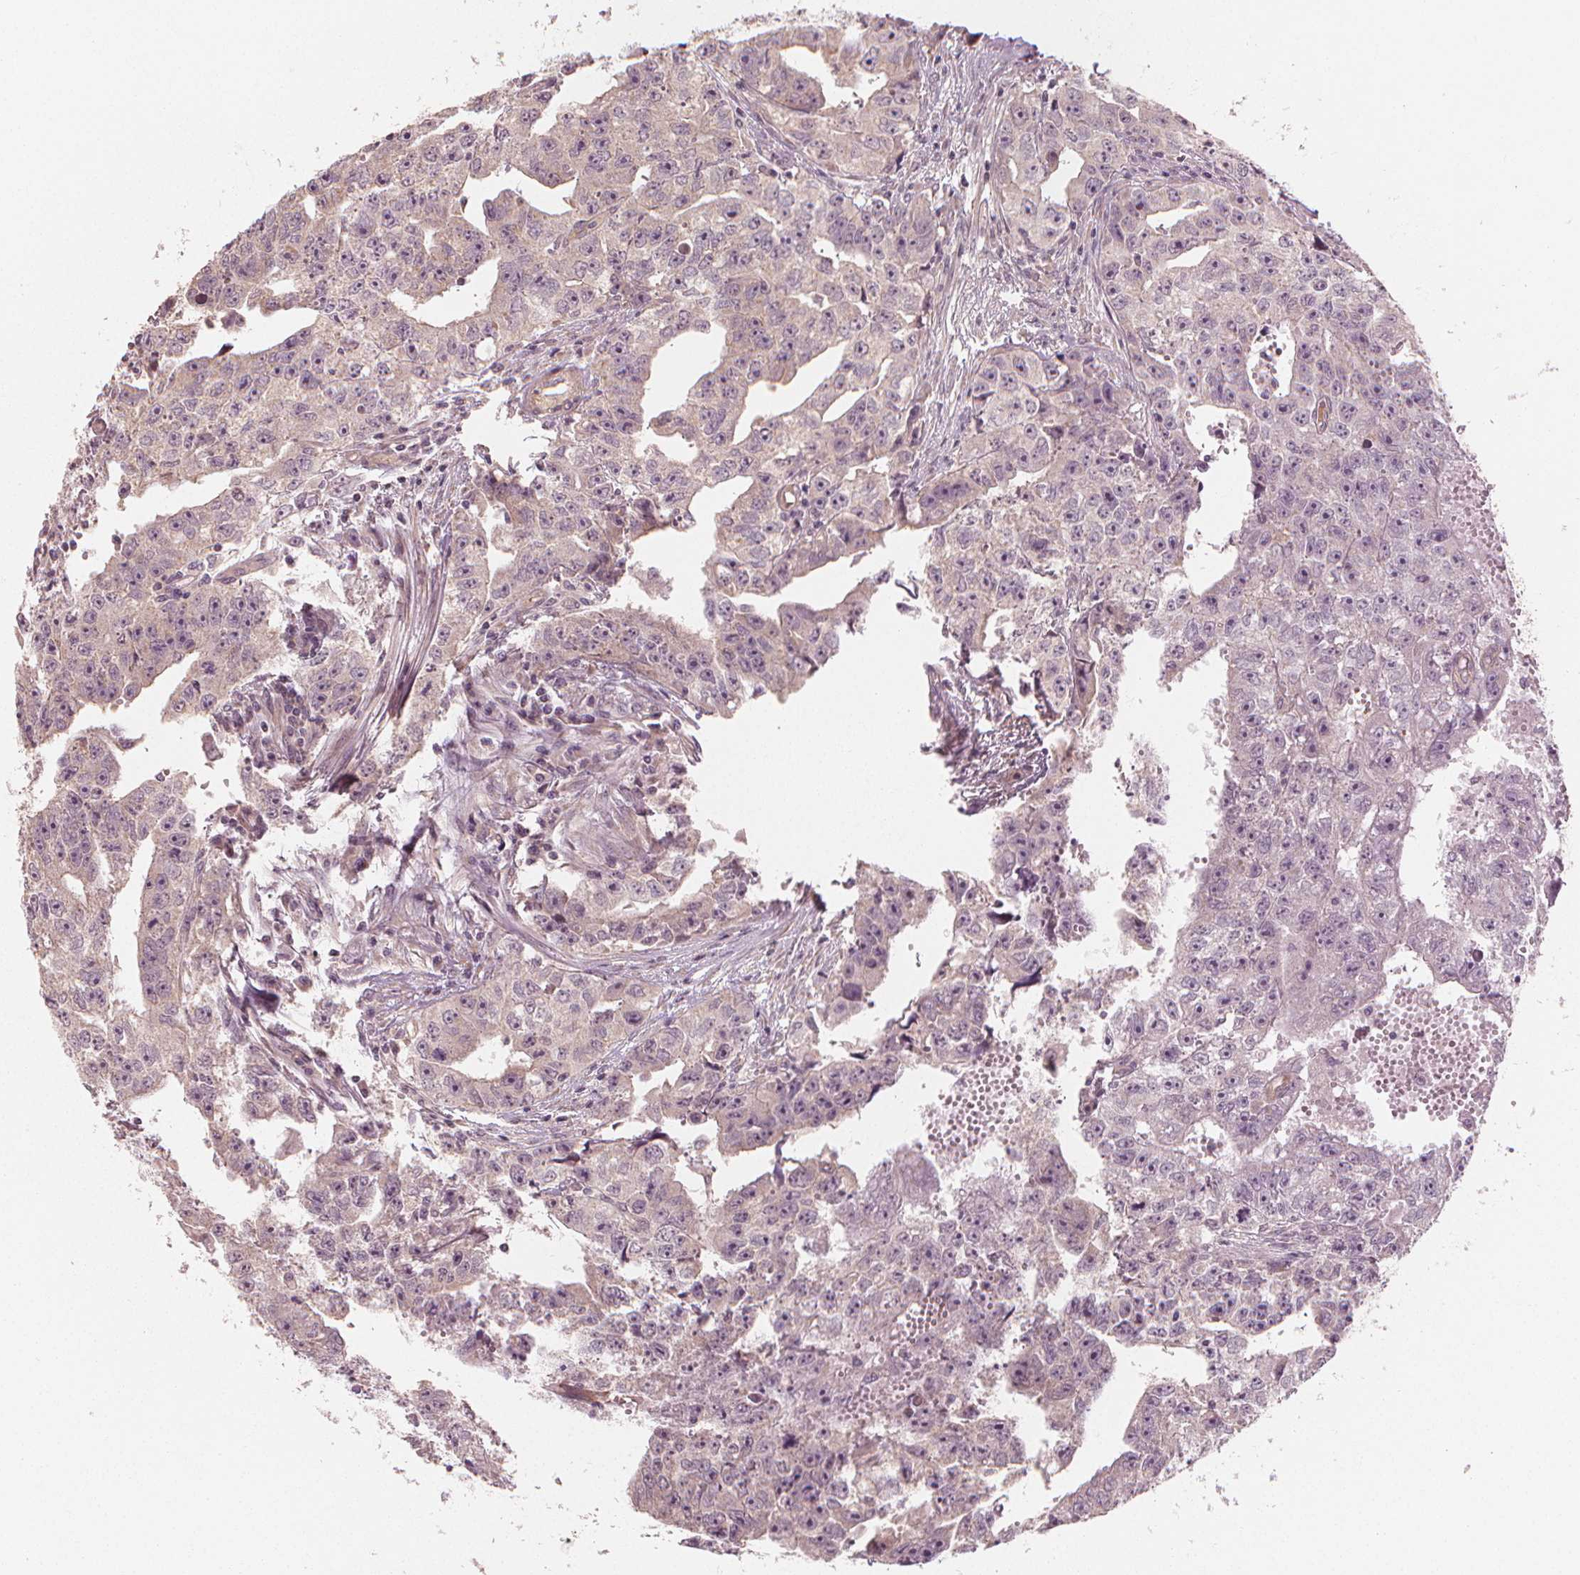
{"staining": {"intensity": "negative", "quantity": "none", "location": "none"}, "tissue": "testis cancer", "cell_type": "Tumor cells", "image_type": "cancer", "snomed": [{"axis": "morphology", "description": "Carcinoma, Embryonal, NOS"}, {"axis": "morphology", "description": "Teratoma, malignant, NOS"}, {"axis": "topography", "description": "Testis"}], "caption": "Tumor cells show no significant protein expression in embryonal carcinoma (testis). The staining is performed using DAB brown chromogen with nuclei counter-stained in using hematoxylin.", "gene": "CLBA1", "patient": {"sex": "male", "age": 24}}